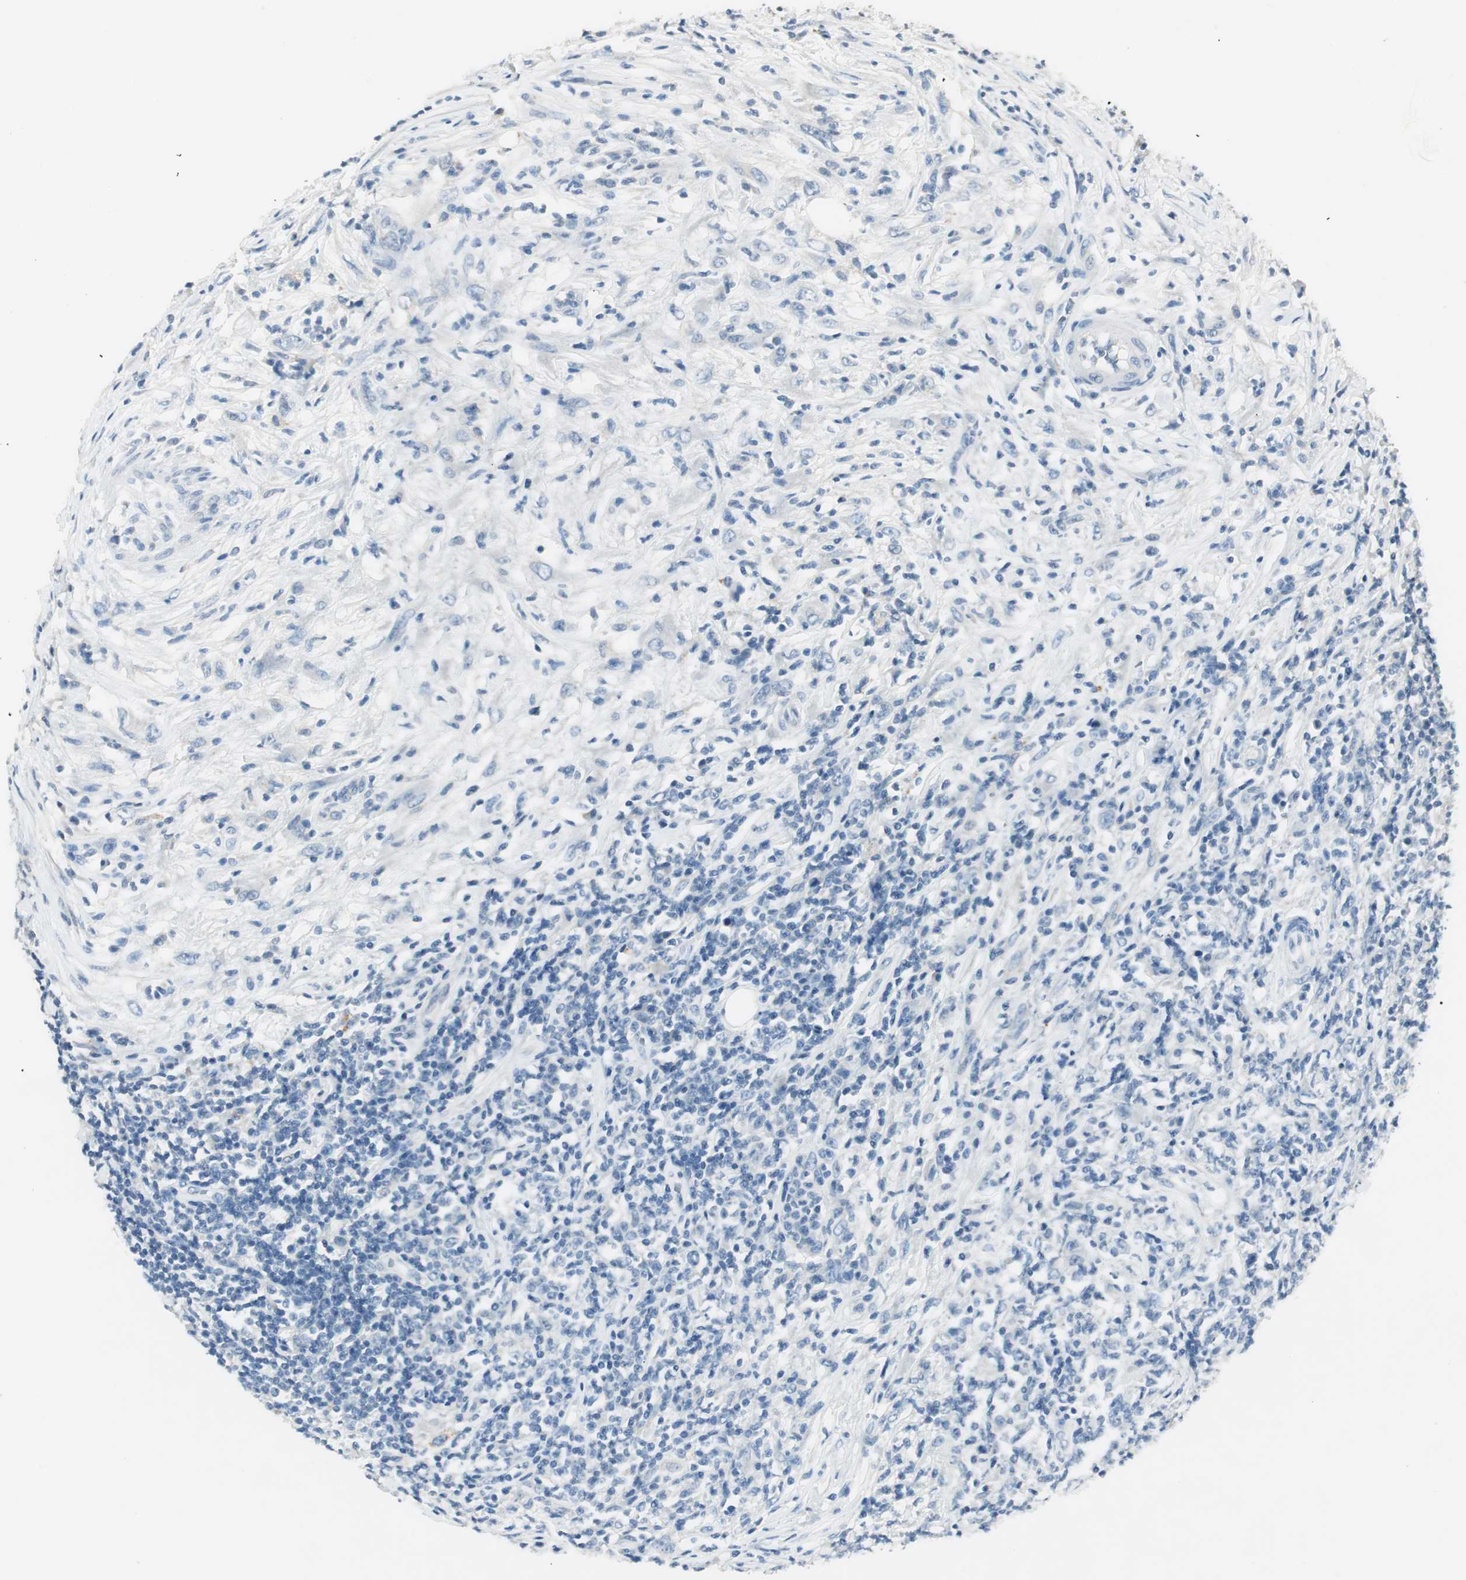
{"staining": {"intensity": "negative", "quantity": "none", "location": "none"}, "tissue": "lymphoma", "cell_type": "Tumor cells", "image_type": "cancer", "snomed": [{"axis": "morphology", "description": "Malignant lymphoma, non-Hodgkin's type, High grade"}, {"axis": "topography", "description": "Lymph node"}], "caption": "This histopathology image is of malignant lymphoma, non-Hodgkin's type (high-grade) stained with immunohistochemistry (IHC) to label a protein in brown with the nuclei are counter-stained blue. There is no expression in tumor cells. (Stains: DAB immunohistochemistry with hematoxylin counter stain, Microscopy: brightfield microscopy at high magnification).", "gene": "LRP2", "patient": {"sex": "female", "age": 84}}